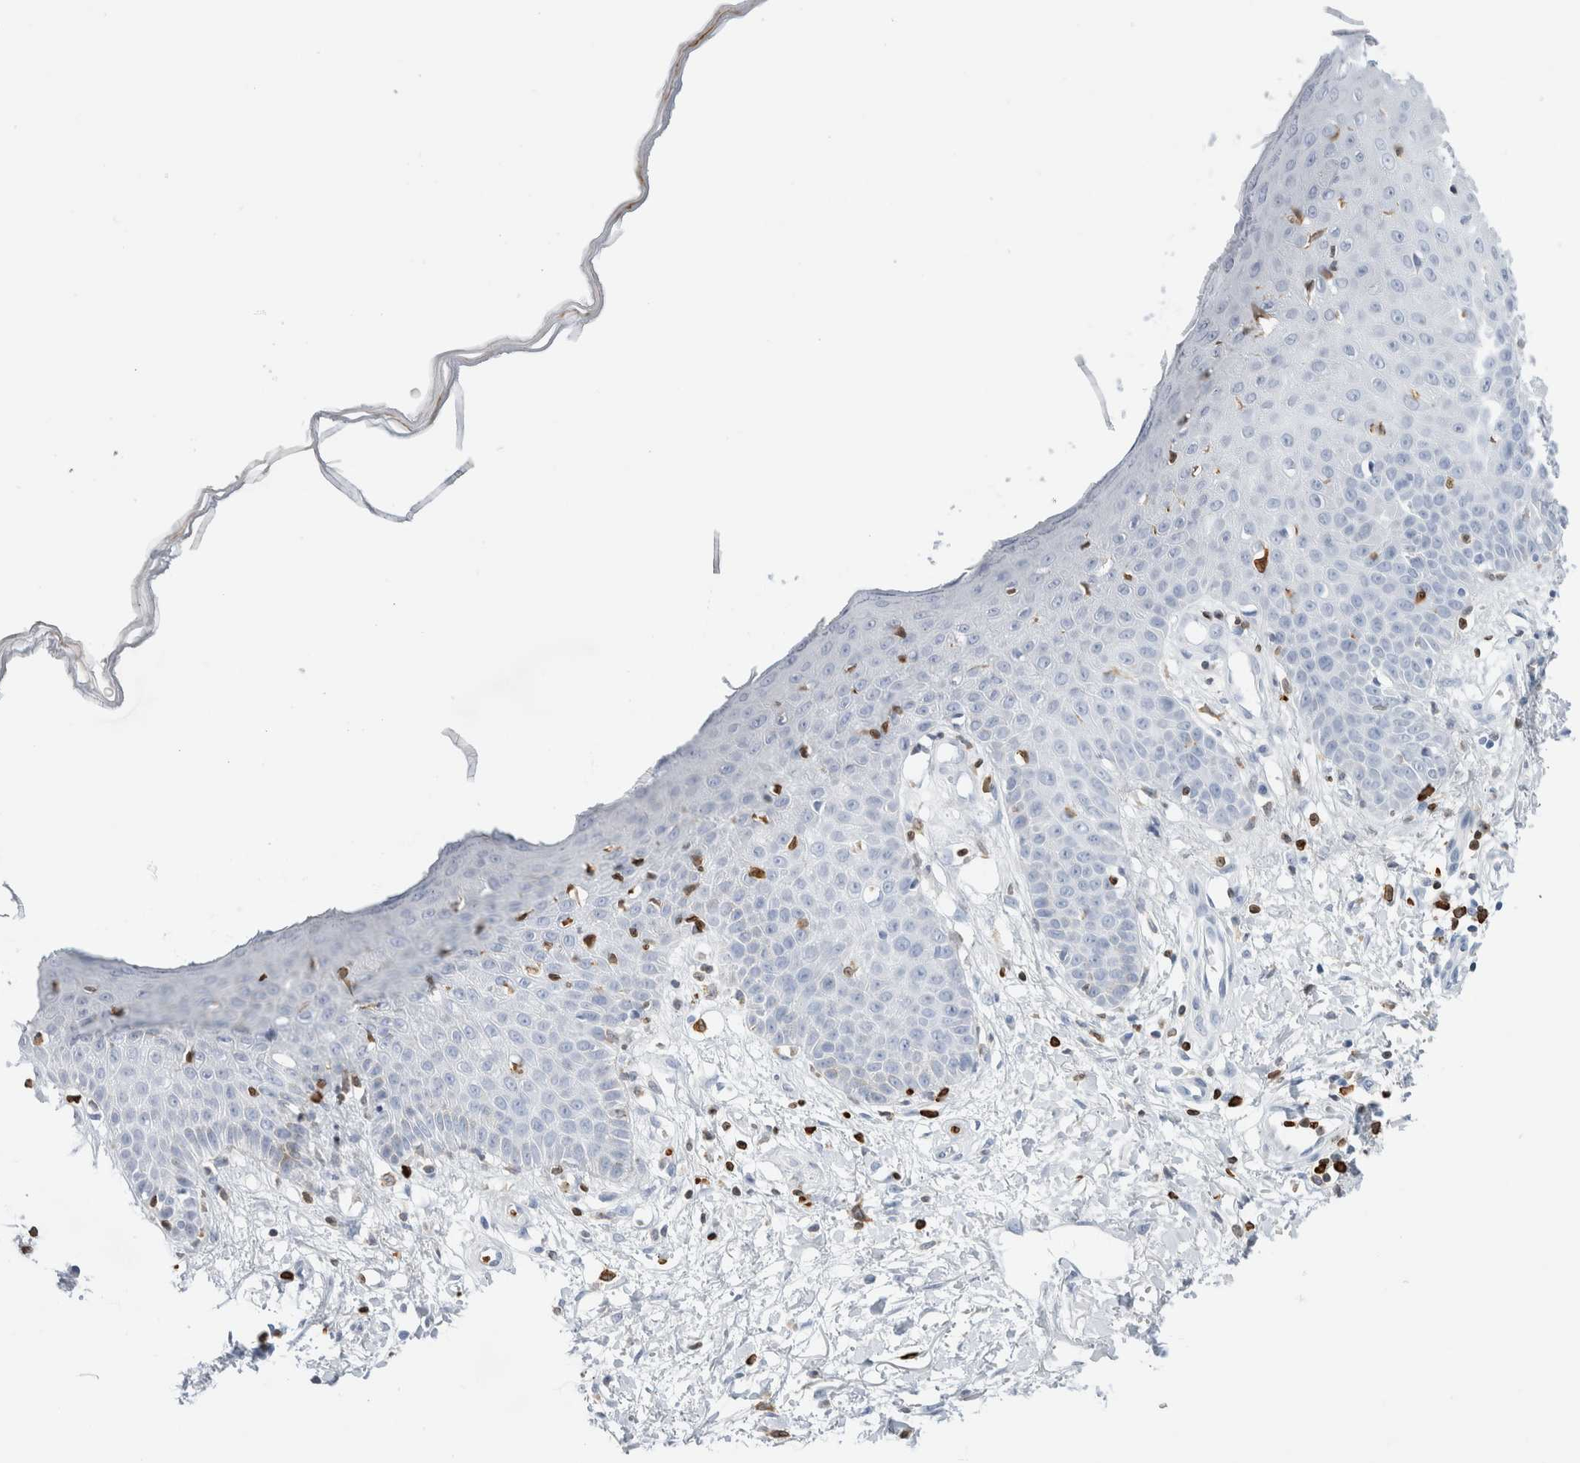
{"staining": {"intensity": "negative", "quantity": "none", "location": "none"}, "tissue": "skin", "cell_type": "Fibroblasts", "image_type": "normal", "snomed": [{"axis": "morphology", "description": "Normal tissue, NOS"}, {"axis": "morphology", "description": "Inflammation, NOS"}, {"axis": "topography", "description": "Skin"}], "caption": "DAB immunohistochemical staining of benign skin reveals no significant staining in fibroblasts.", "gene": "ALOX5AP", "patient": {"sex": "female", "age": 44}}